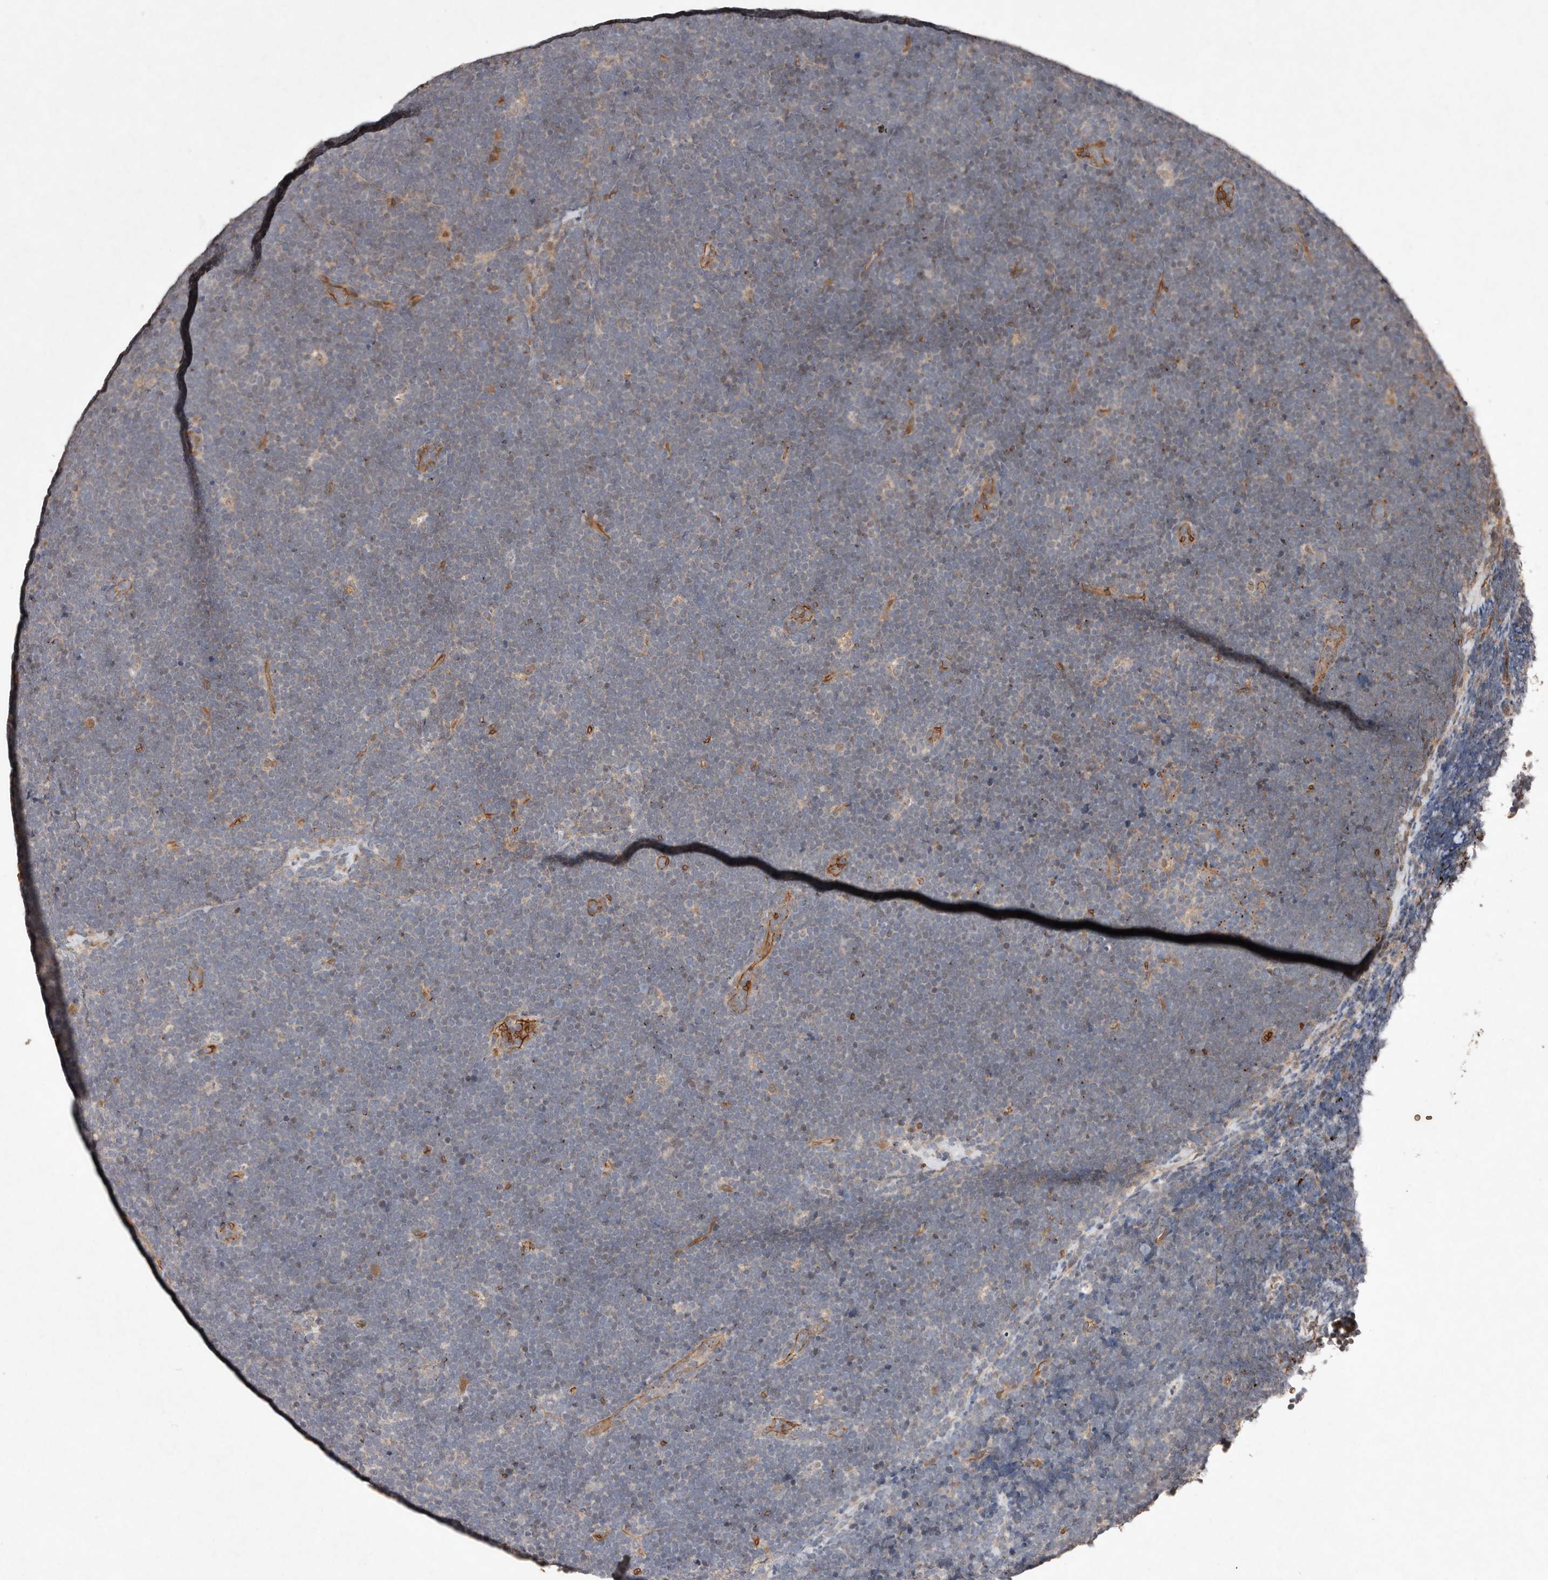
{"staining": {"intensity": "negative", "quantity": "none", "location": "none"}, "tissue": "lymphoma", "cell_type": "Tumor cells", "image_type": "cancer", "snomed": [{"axis": "morphology", "description": "Malignant lymphoma, non-Hodgkin's type, High grade"}, {"axis": "topography", "description": "Lymph node"}], "caption": "Immunohistochemistry (IHC) photomicrograph of neoplastic tissue: high-grade malignant lymphoma, non-Hodgkin's type stained with DAB (3,3'-diaminobenzidine) demonstrates no significant protein staining in tumor cells.", "gene": "DIP2C", "patient": {"sex": "male", "age": 13}}